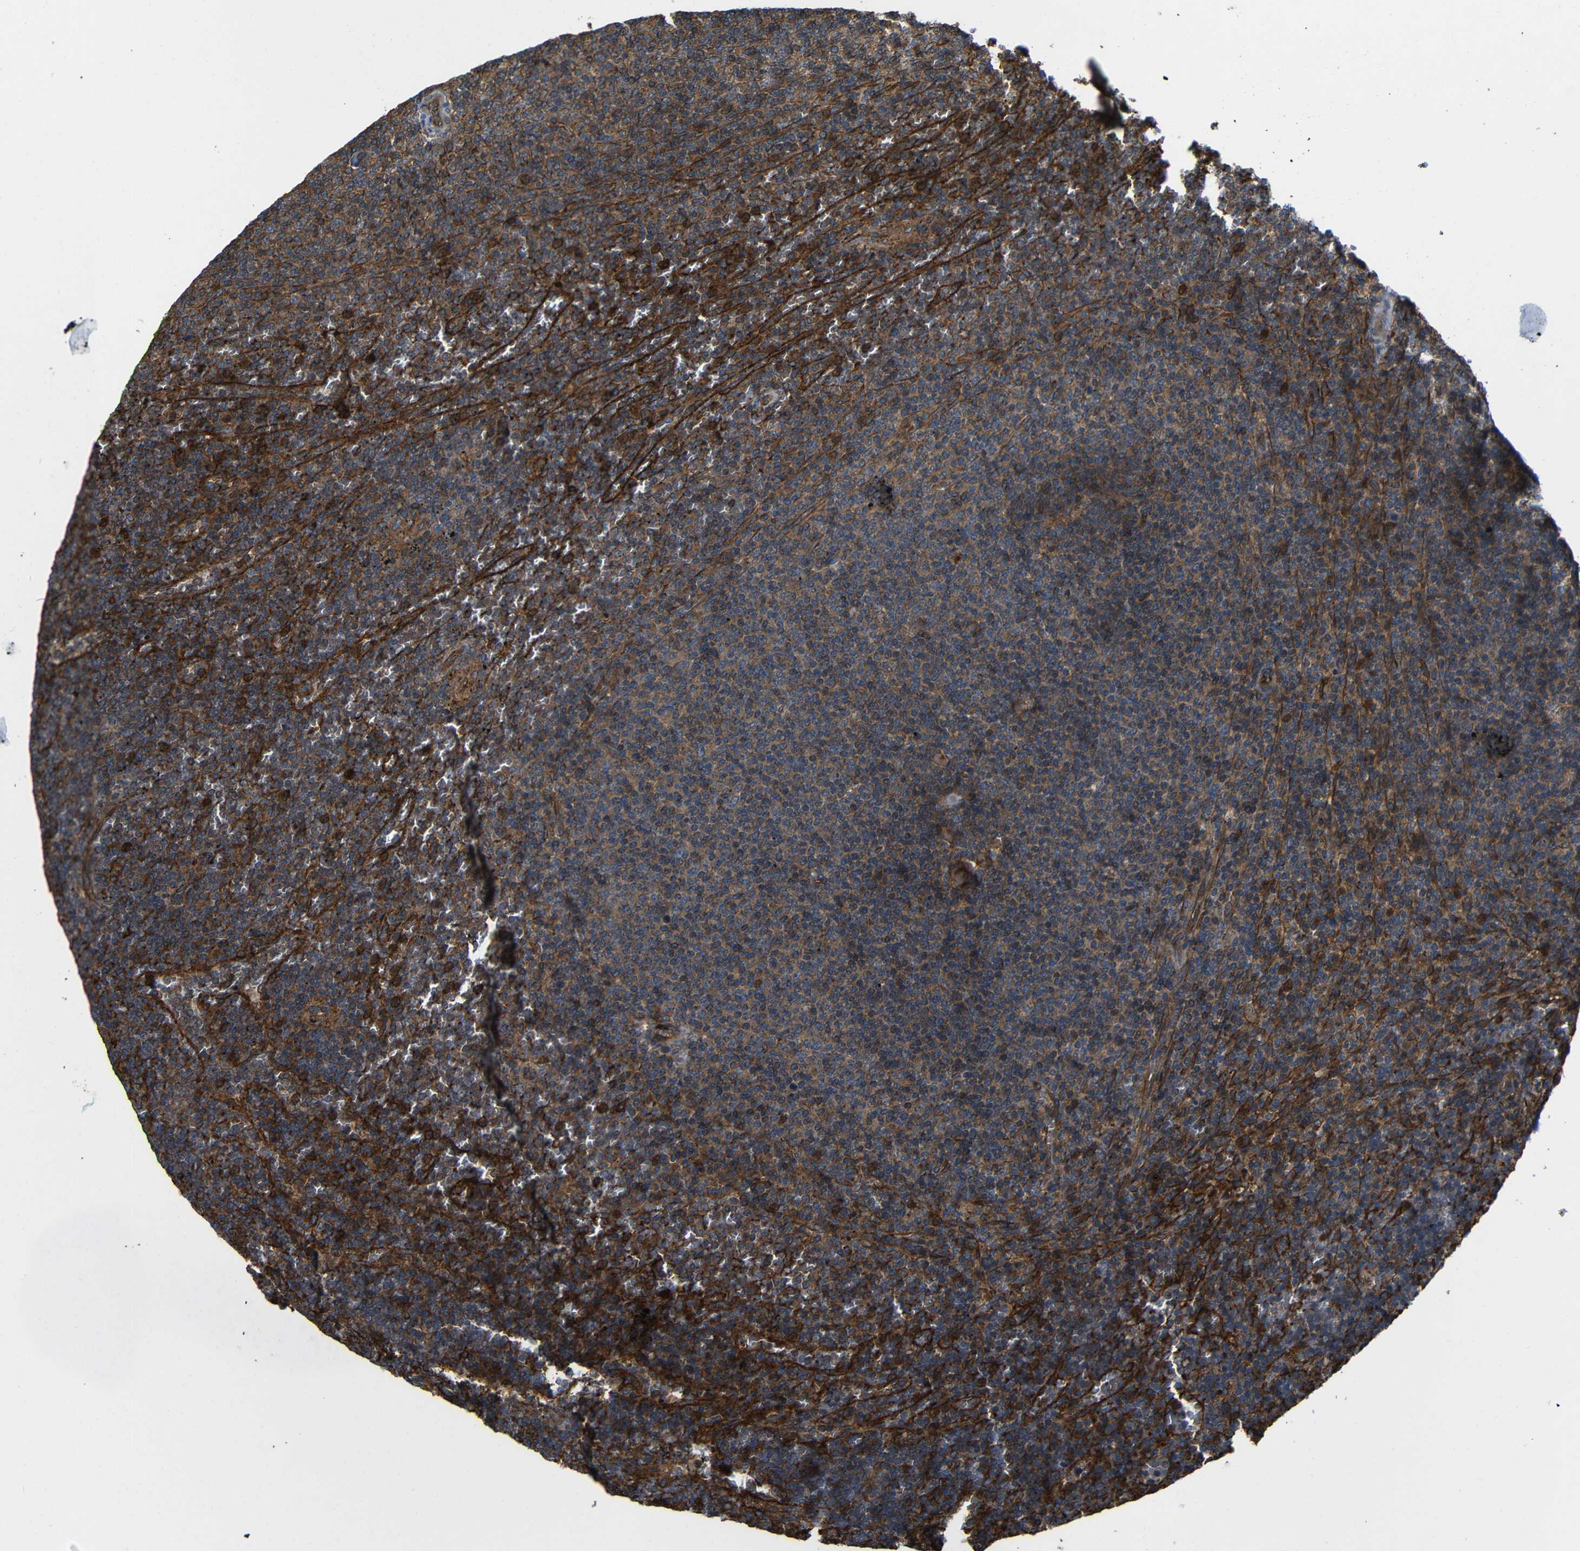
{"staining": {"intensity": "moderate", "quantity": ">75%", "location": "cytoplasmic/membranous"}, "tissue": "lymphoma", "cell_type": "Tumor cells", "image_type": "cancer", "snomed": [{"axis": "morphology", "description": "Malignant lymphoma, non-Hodgkin's type, Low grade"}, {"axis": "topography", "description": "Spleen"}], "caption": "Immunohistochemical staining of human low-grade malignant lymphoma, non-Hodgkin's type exhibits medium levels of moderate cytoplasmic/membranous positivity in approximately >75% of tumor cells.", "gene": "PTCH1", "patient": {"sex": "female", "age": 50}}